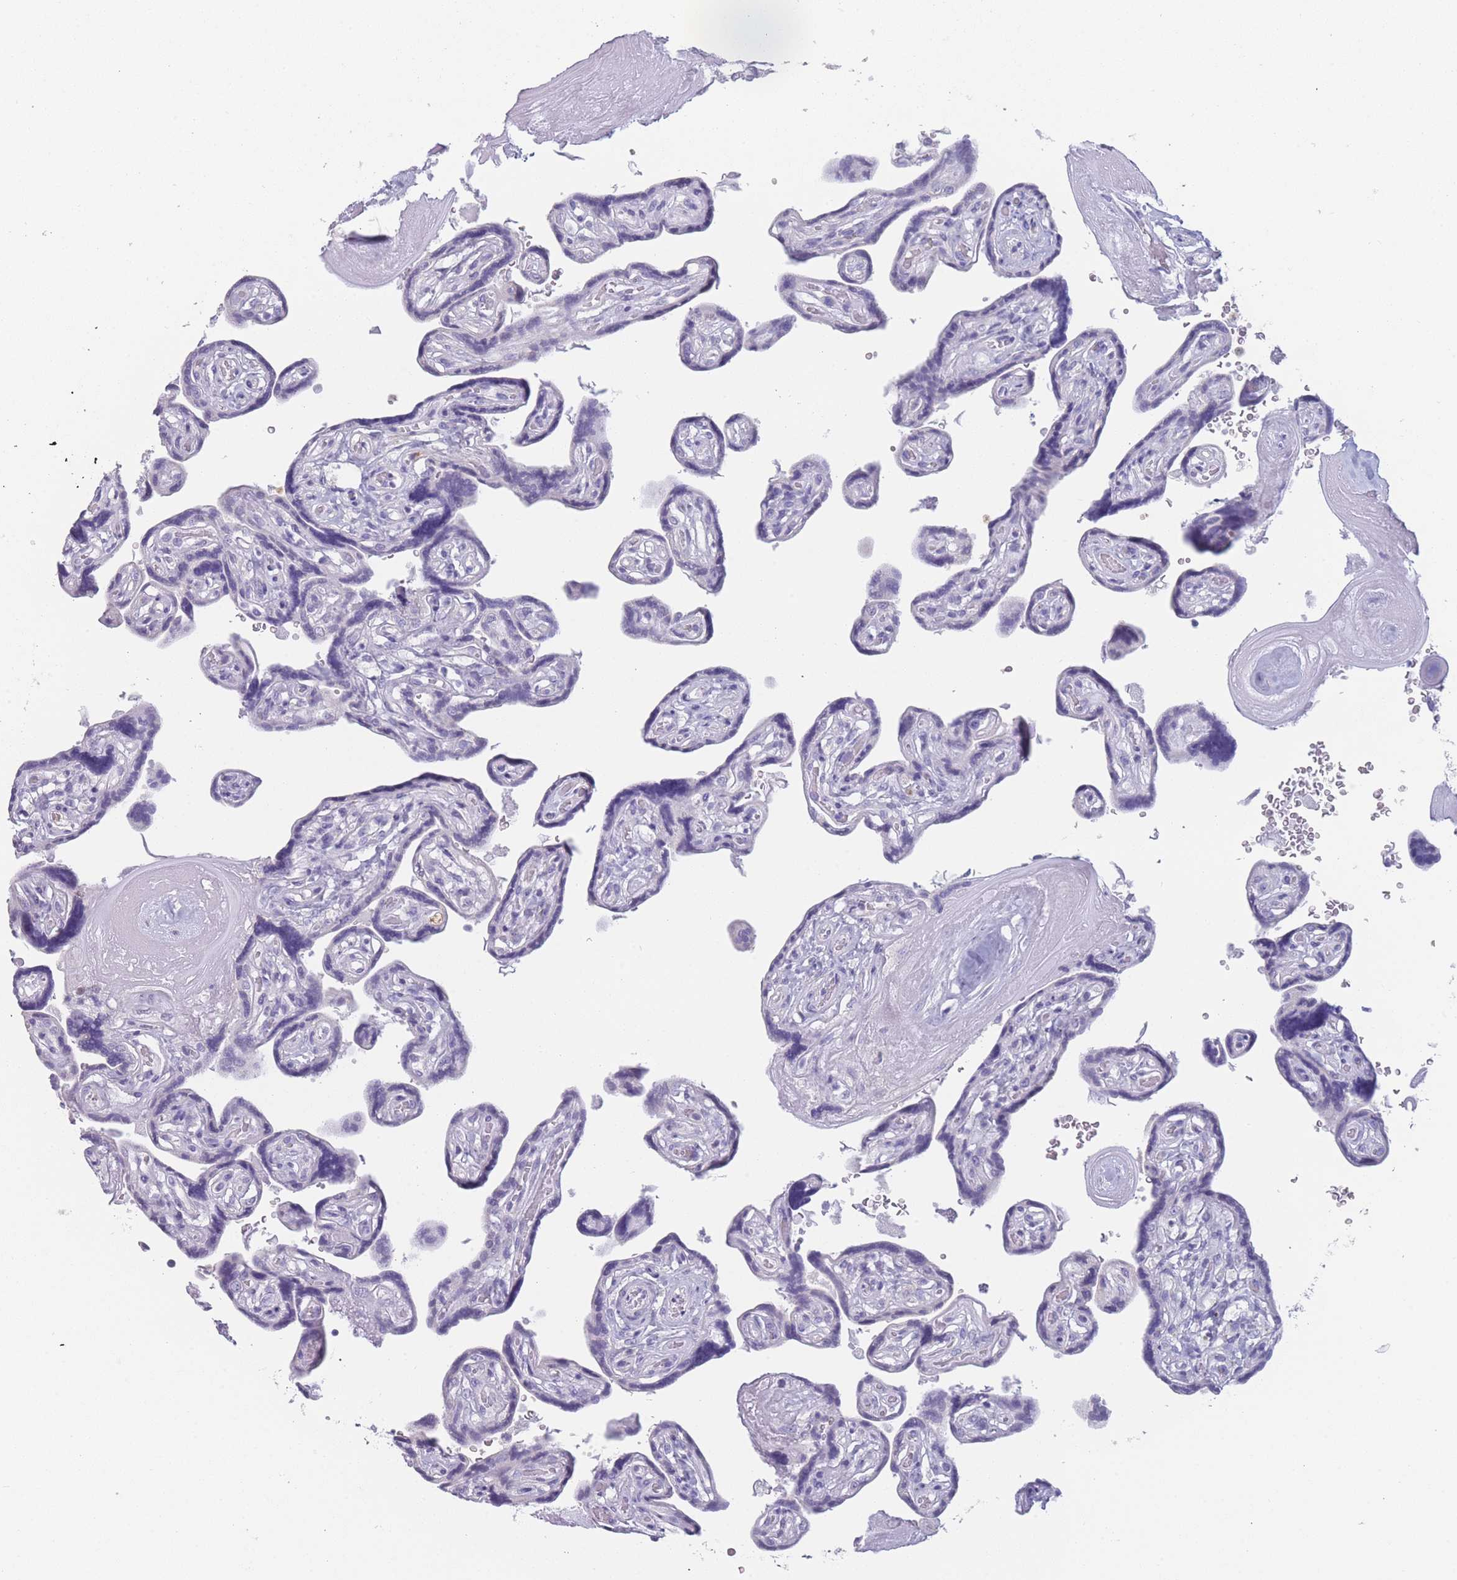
{"staining": {"intensity": "negative", "quantity": "none", "location": "none"}, "tissue": "placenta", "cell_type": "Trophoblastic cells", "image_type": "normal", "snomed": [{"axis": "morphology", "description": "Normal tissue, NOS"}, {"axis": "topography", "description": "Placenta"}], "caption": "Trophoblastic cells show no significant positivity in normal placenta.", "gene": "ZNF627", "patient": {"sex": "female", "age": 32}}